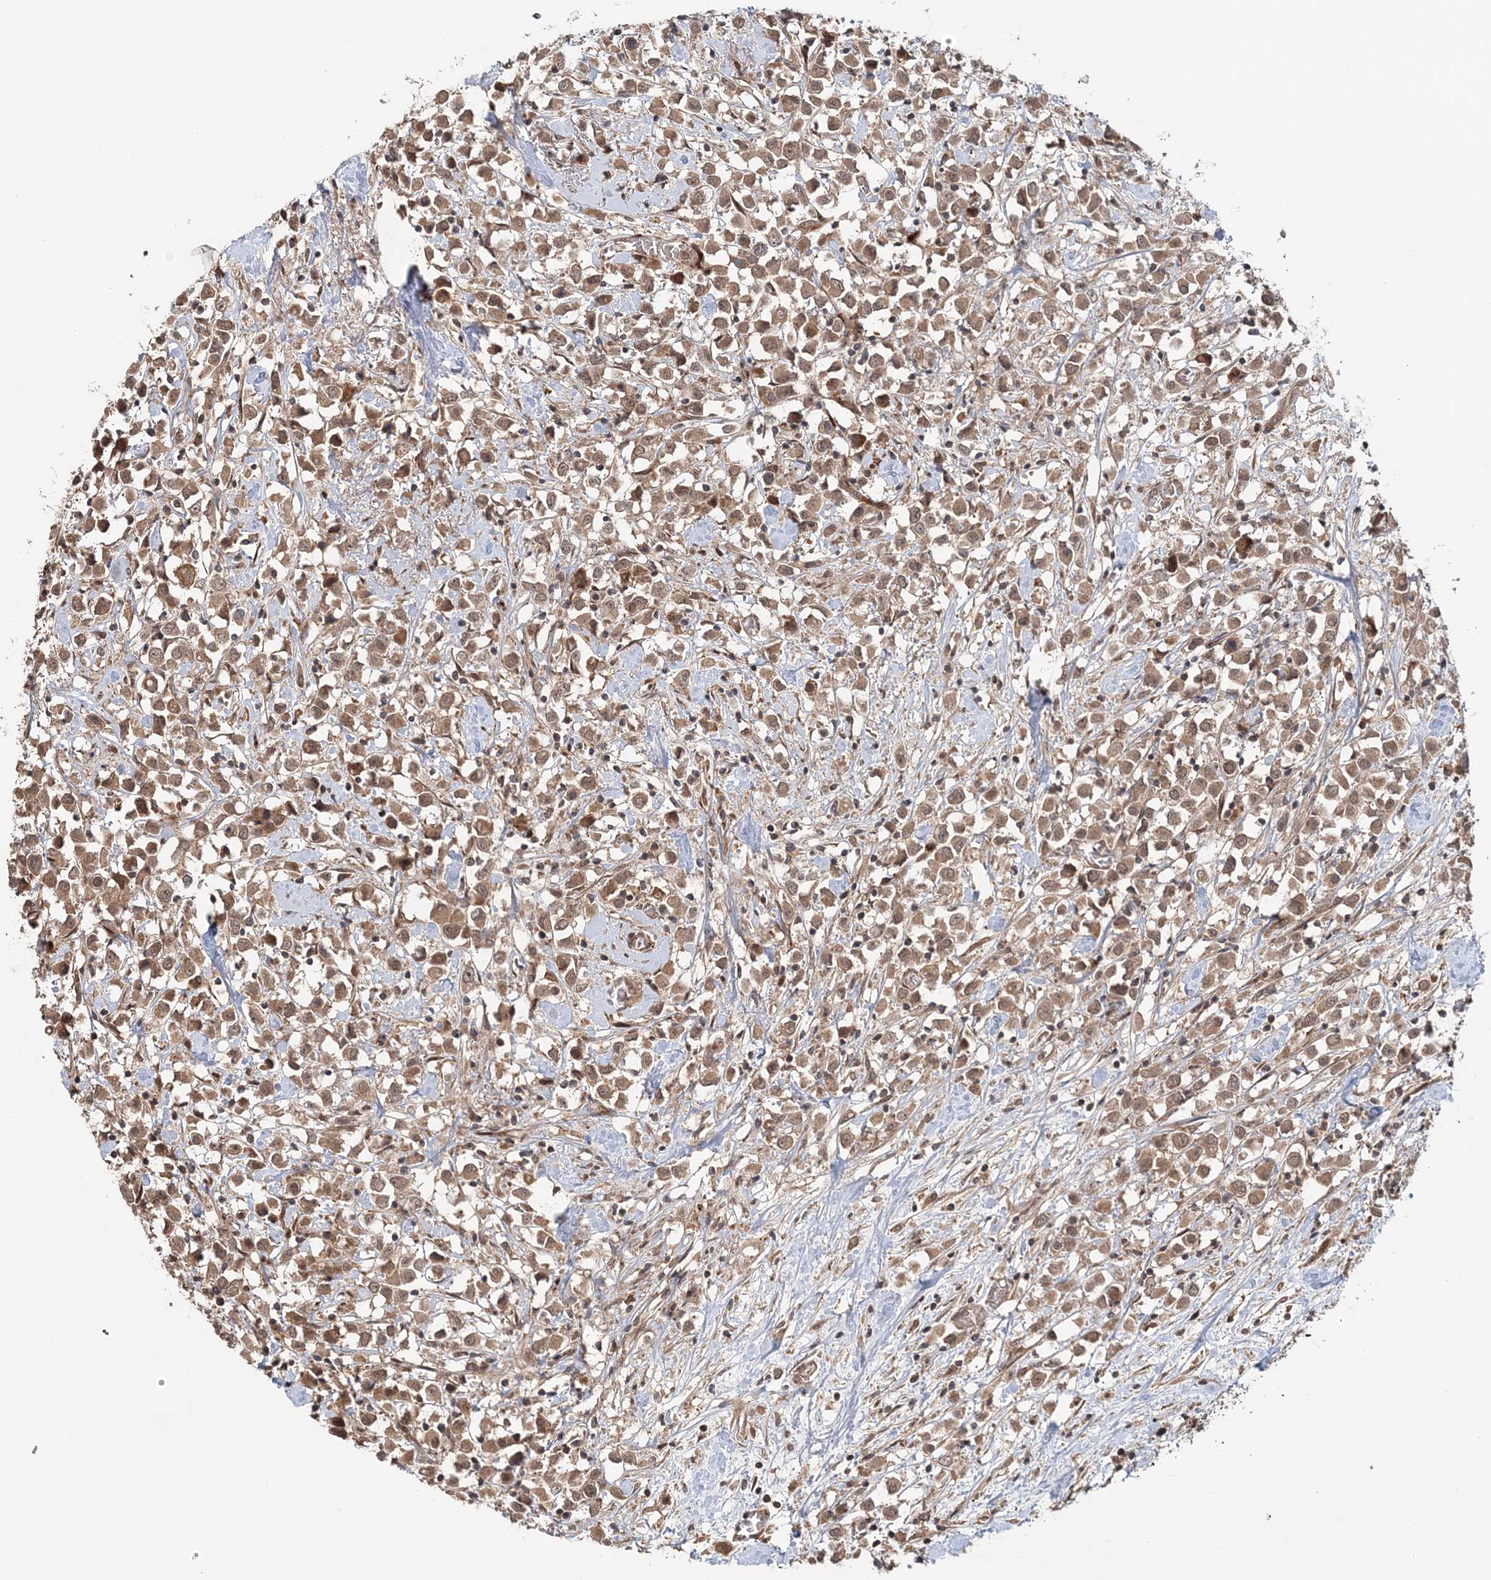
{"staining": {"intensity": "moderate", "quantity": ">75%", "location": "cytoplasmic/membranous,nuclear"}, "tissue": "breast cancer", "cell_type": "Tumor cells", "image_type": "cancer", "snomed": [{"axis": "morphology", "description": "Duct carcinoma"}, {"axis": "topography", "description": "Breast"}], "caption": "IHC histopathology image of neoplastic tissue: human breast intraductal carcinoma stained using IHC displays medium levels of moderate protein expression localized specifically in the cytoplasmic/membranous and nuclear of tumor cells, appearing as a cytoplasmic/membranous and nuclear brown color.", "gene": "UBTD2", "patient": {"sex": "female", "age": 61}}